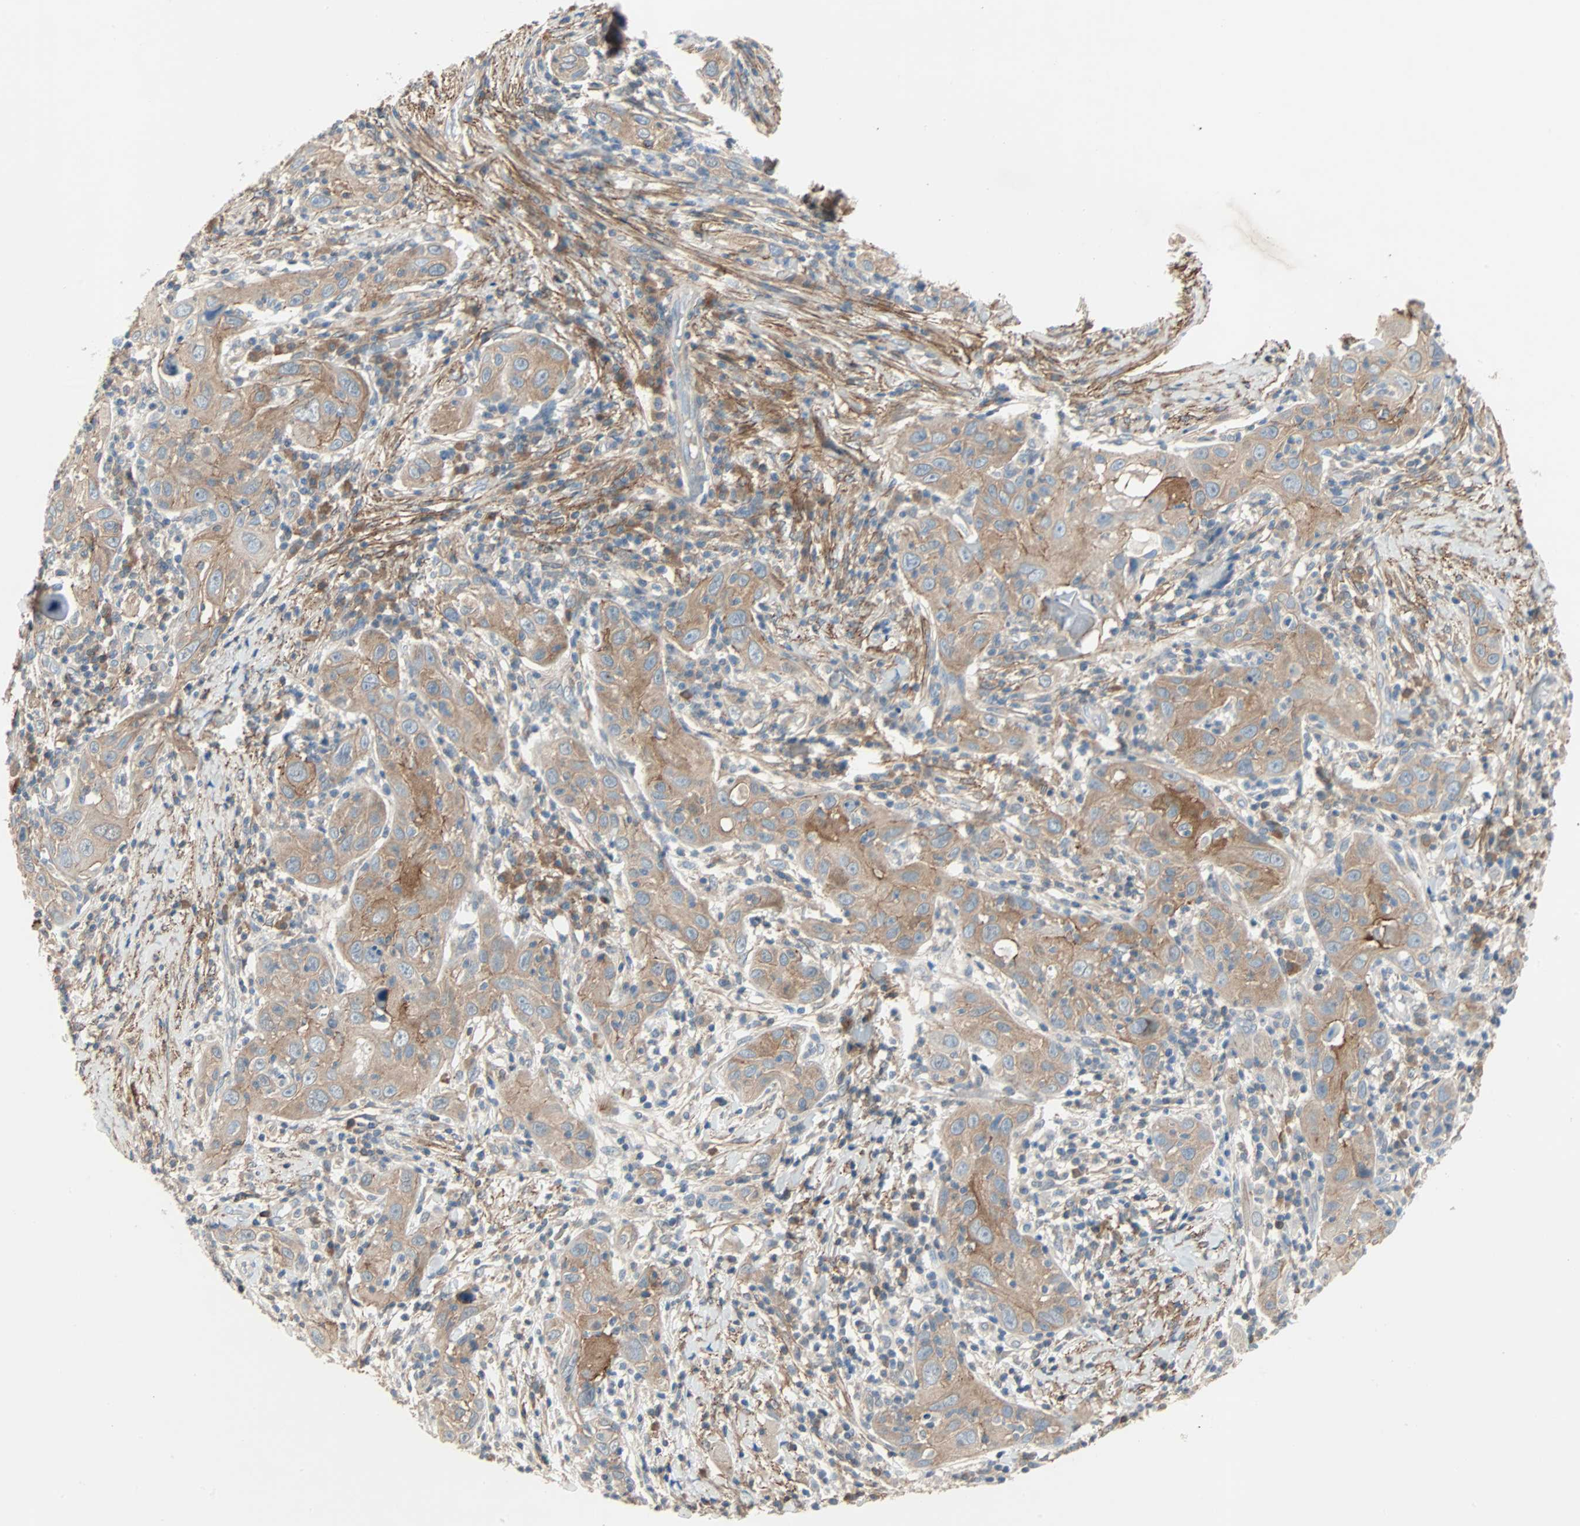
{"staining": {"intensity": "strong", "quantity": ">75%", "location": "cytoplasmic/membranous"}, "tissue": "skin cancer", "cell_type": "Tumor cells", "image_type": "cancer", "snomed": [{"axis": "morphology", "description": "Squamous cell carcinoma, NOS"}, {"axis": "topography", "description": "Skin"}], "caption": "Immunohistochemical staining of human skin squamous cell carcinoma exhibits high levels of strong cytoplasmic/membranous protein positivity in approximately >75% of tumor cells.", "gene": "TNFRSF12A", "patient": {"sex": "female", "age": 88}}